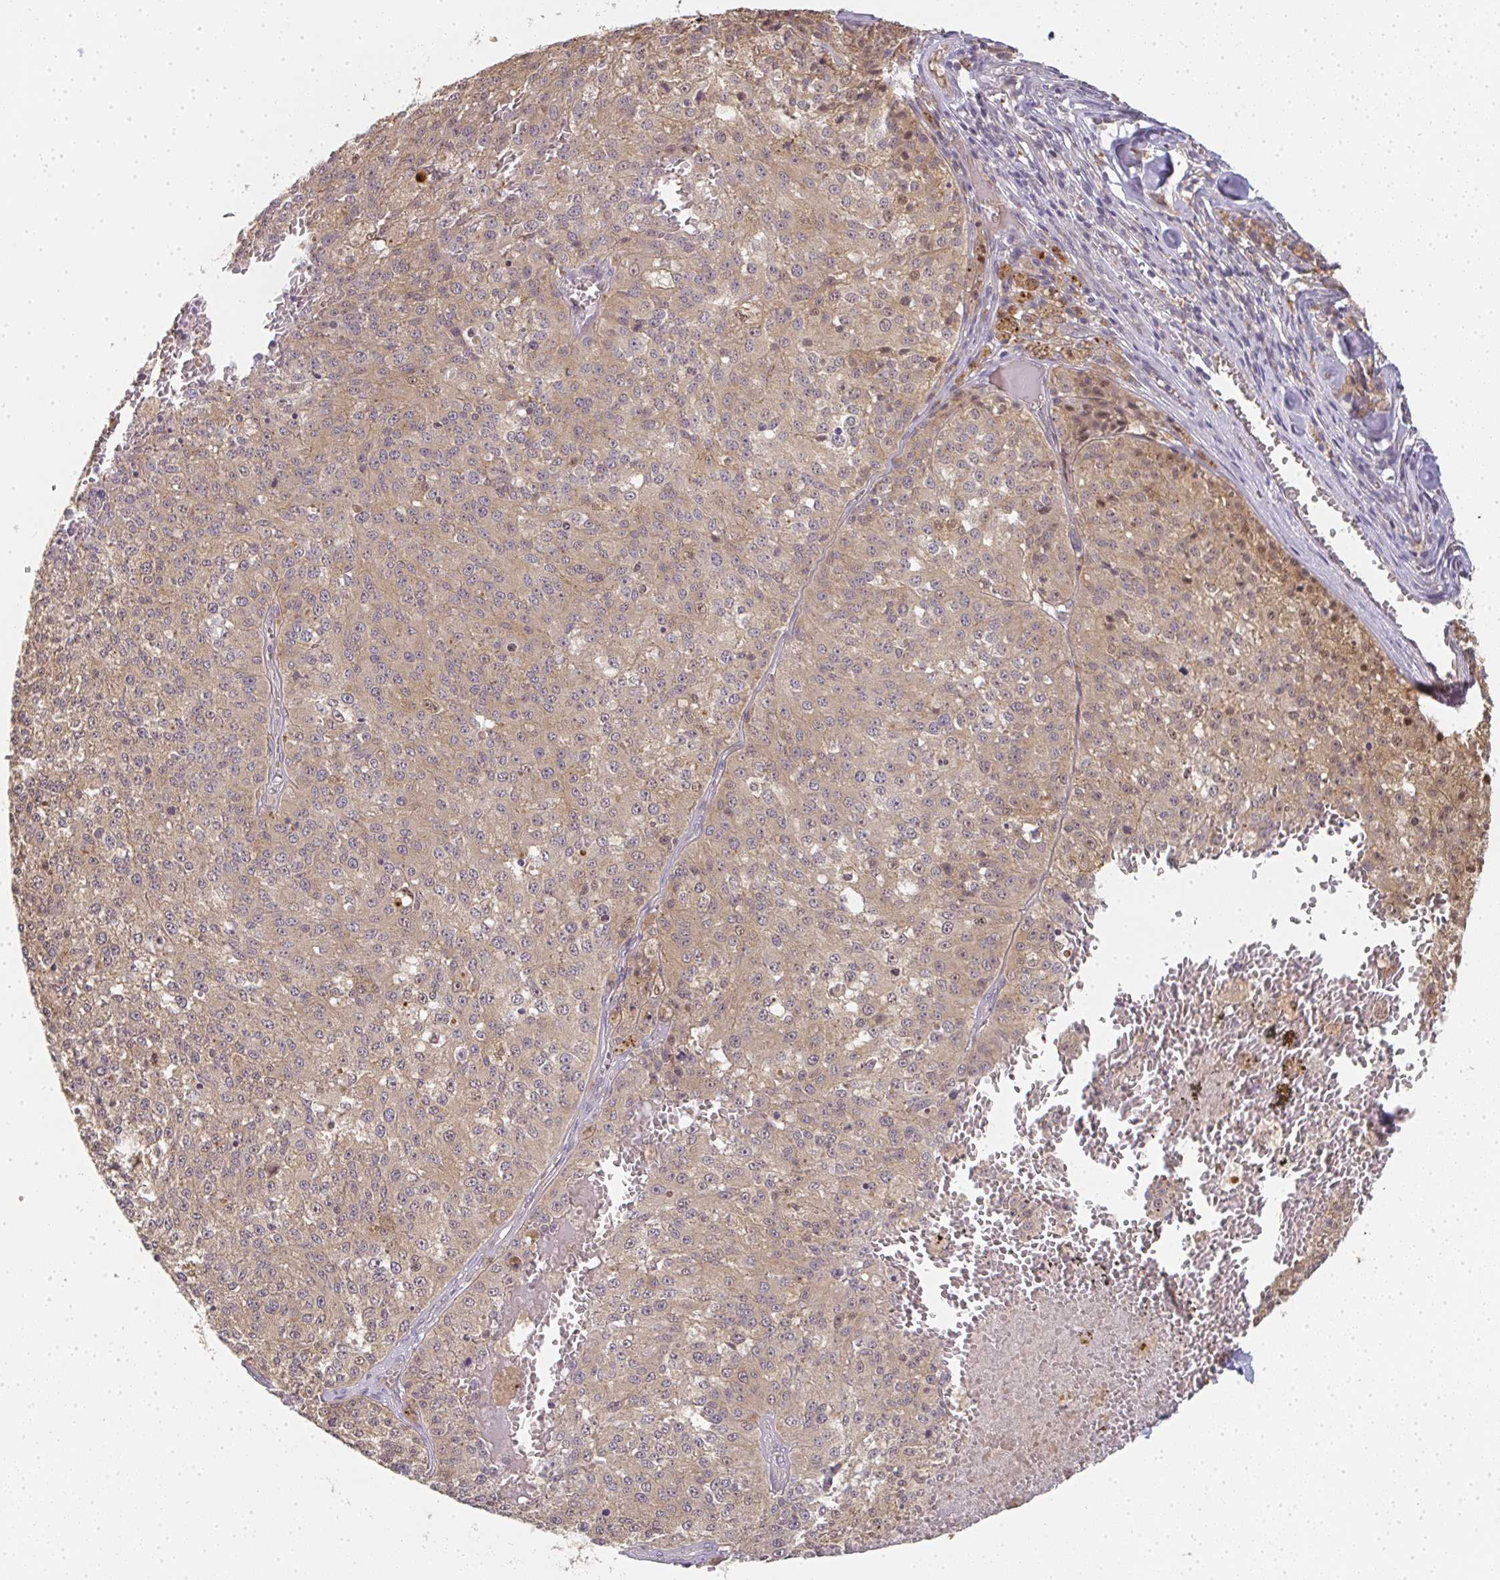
{"staining": {"intensity": "weak", "quantity": ">75%", "location": "cytoplasmic/membranous"}, "tissue": "melanoma", "cell_type": "Tumor cells", "image_type": "cancer", "snomed": [{"axis": "morphology", "description": "Malignant melanoma, Metastatic site"}, {"axis": "topography", "description": "Lymph node"}], "caption": "Protein staining reveals weak cytoplasmic/membranous staining in approximately >75% of tumor cells in melanoma.", "gene": "SLC35B3", "patient": {"sex": "female", "age": 64}}